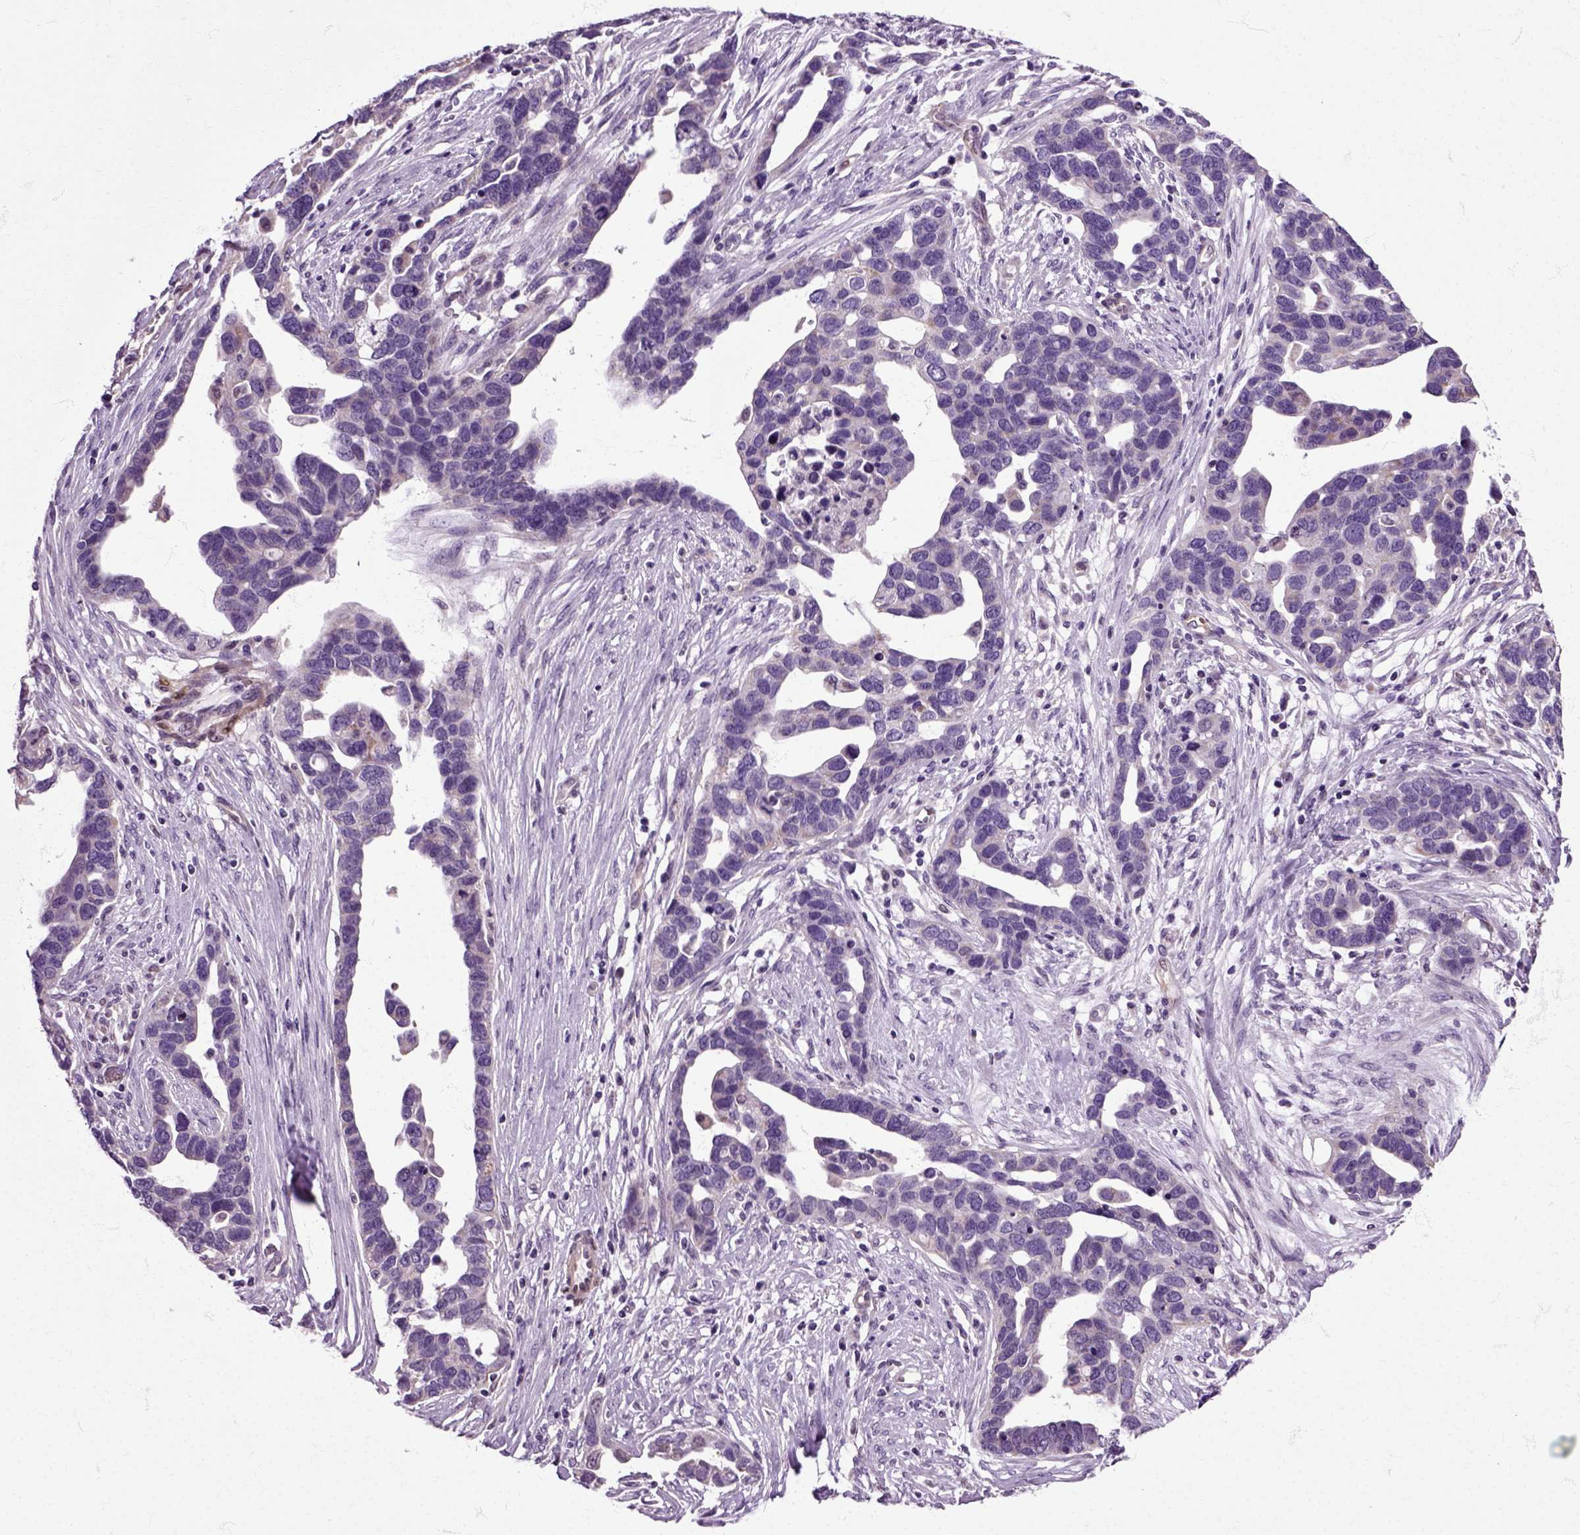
{"staining": {"intensity": "negative", "quantity": "none", "location": "none"}, "tissue": "ovarian cancer", "cell_type": "Tumor cells", "image_type": "cancer", "snomed": [{"axis": "morphology", "description": "Cystadenocarcinoma, serous, NOS"}, {"axis": "topography", "description": "Ovary"}], "caption": "The image exhibits no staining of tumor cells in serous cystadenocarcinoma (ovarian).", "gene": "HSPA2", "patient": {"sex": "female", "age": 54}}